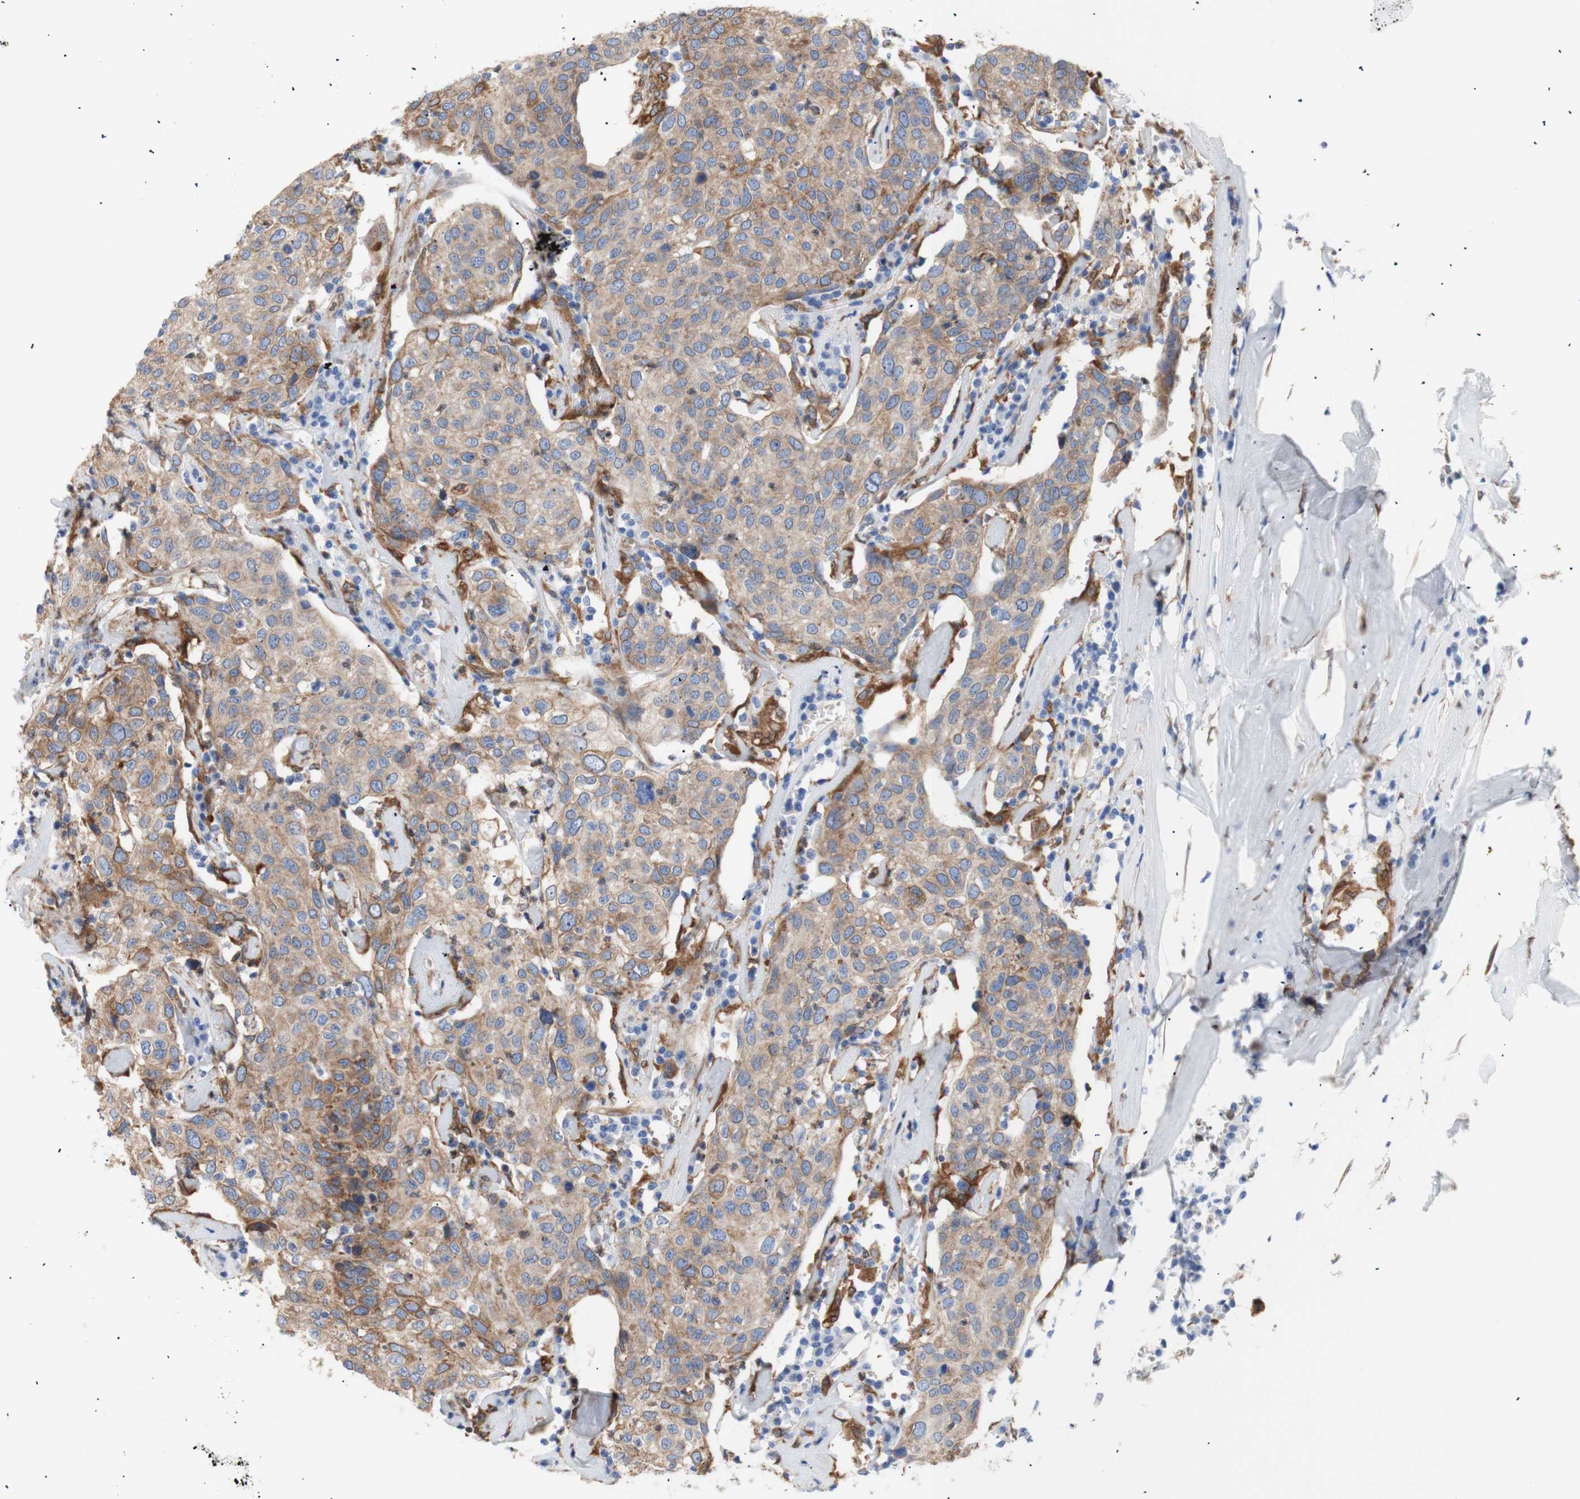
{"staining": {"intensity": "weak", "quantity": ">75%", "location": "cytoplasmic/membranous"}, "tissue": "head and neck cancer", "cell_type": "Tumor cells", "image_type": "cancer", "snomed": [{"axis": "morphology", "description": "Adenocarcinoma, NOS"}, {"axis": "topography", "description": "Salivary gland"}, {"axis": "topography", "description": "Head-Neck"}], "caption": "The micrograph demonstrates staining of head and neck cancer, revealing weak cytoplasmic/membranous protein positivity (brown color) within tumor cells.", "gene": "ERLIN1", "patient": {"sex": "female", "age": 65}}